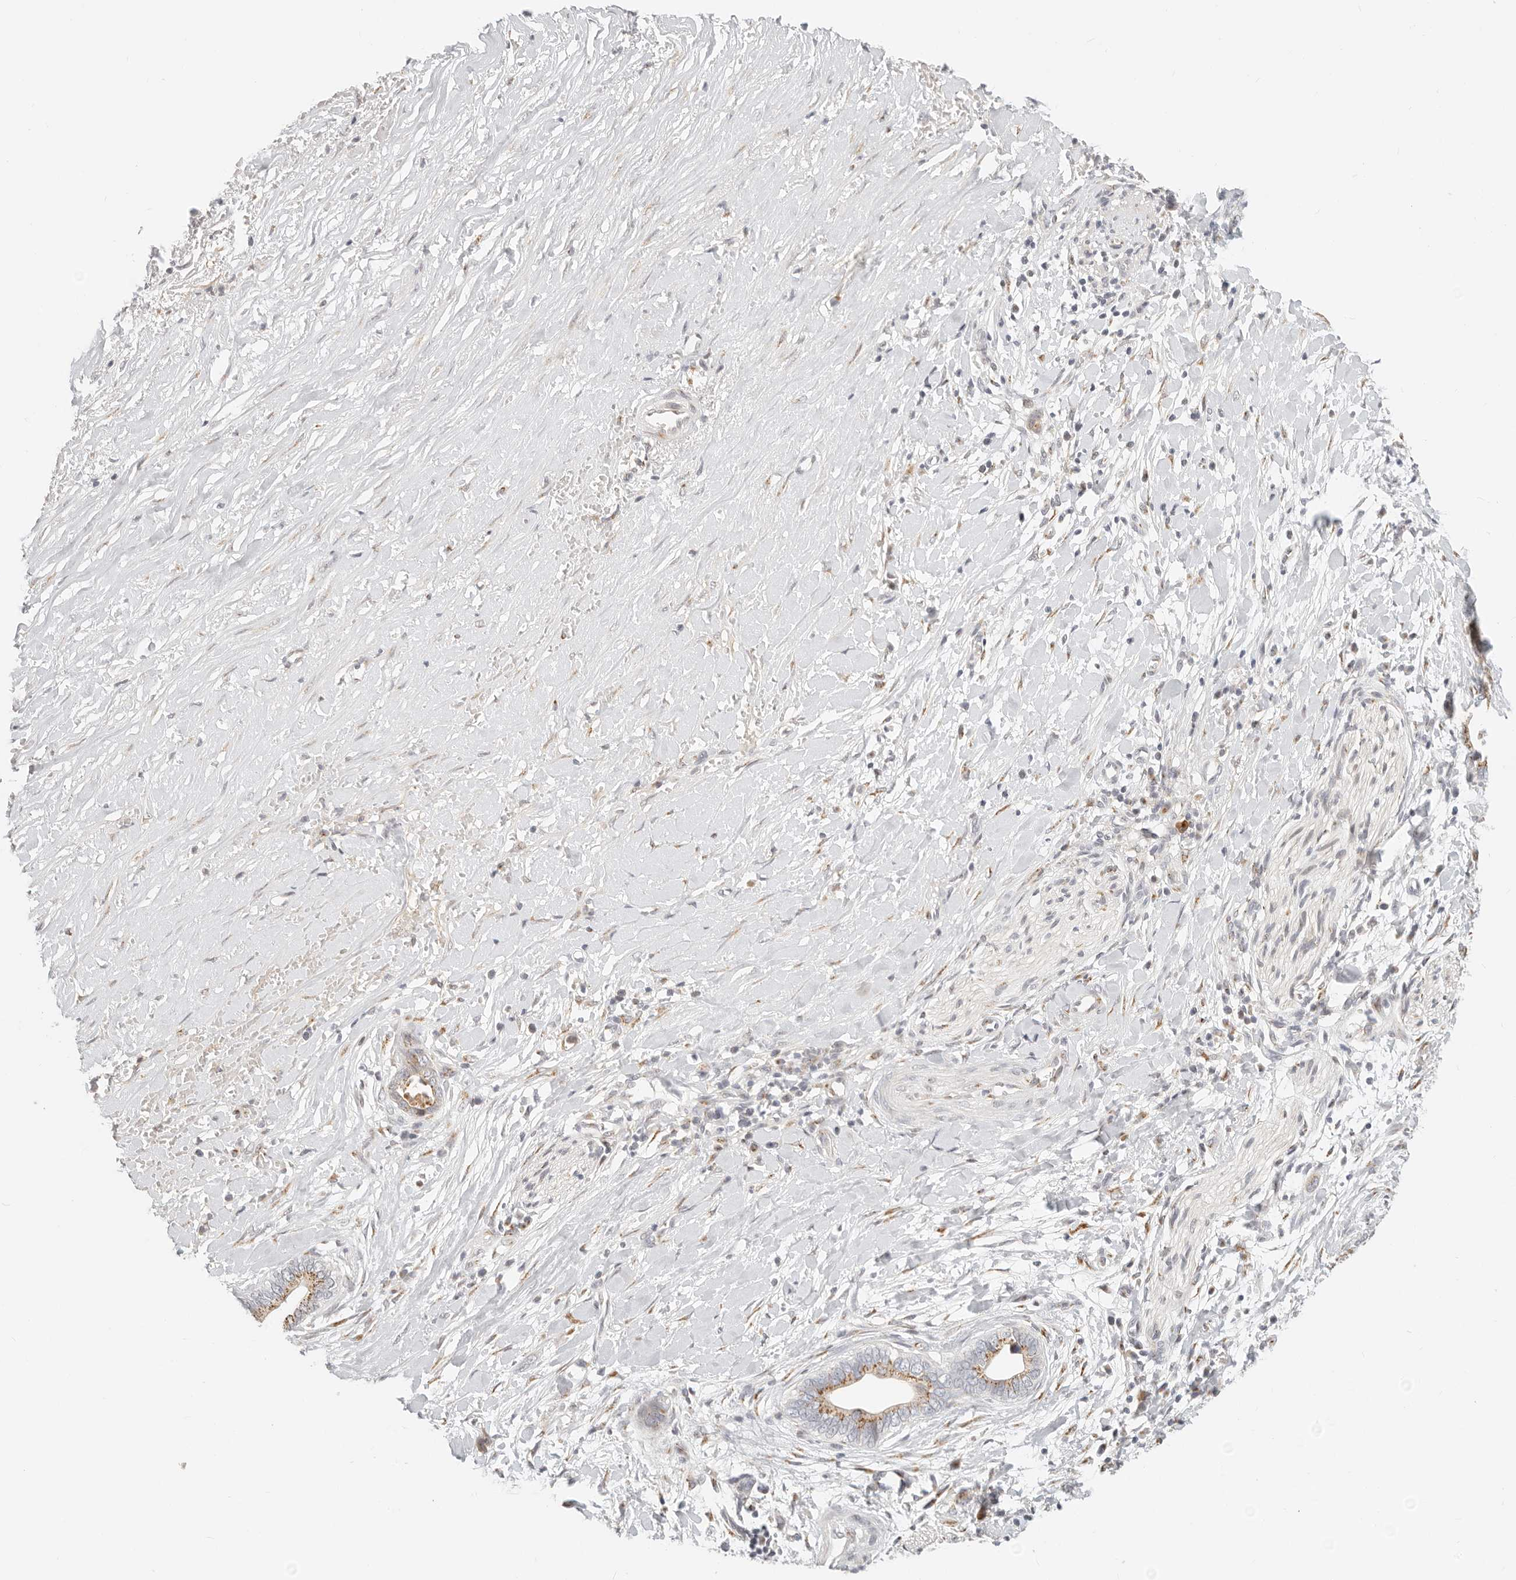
{"staining": {"intensity": "moderate", "quantity": ">75%", "location": "cytoplasmic/membranous"}, "tissue": "liver cancer", "cell_type": "Tumor cells", "image_type": "cancer", "snomed": [{"axis": "morphology", "description": "Cholangiocarcinoma"}, {"axis": "topography", "description": "Liver"}], "caption": "Immunohistochemistry micrograph of neoplastic tissue: human cholangiocarcinoma (liver) stained using IHC exhibits medium levels of moderate protein expression localized specifically in the cytoplasmic/membranous of tumor cells, appearing as a cytoplasmic/membranous brown color.", "gene": "FAM20B", "patient": {"sex": "female", "age": 79}}